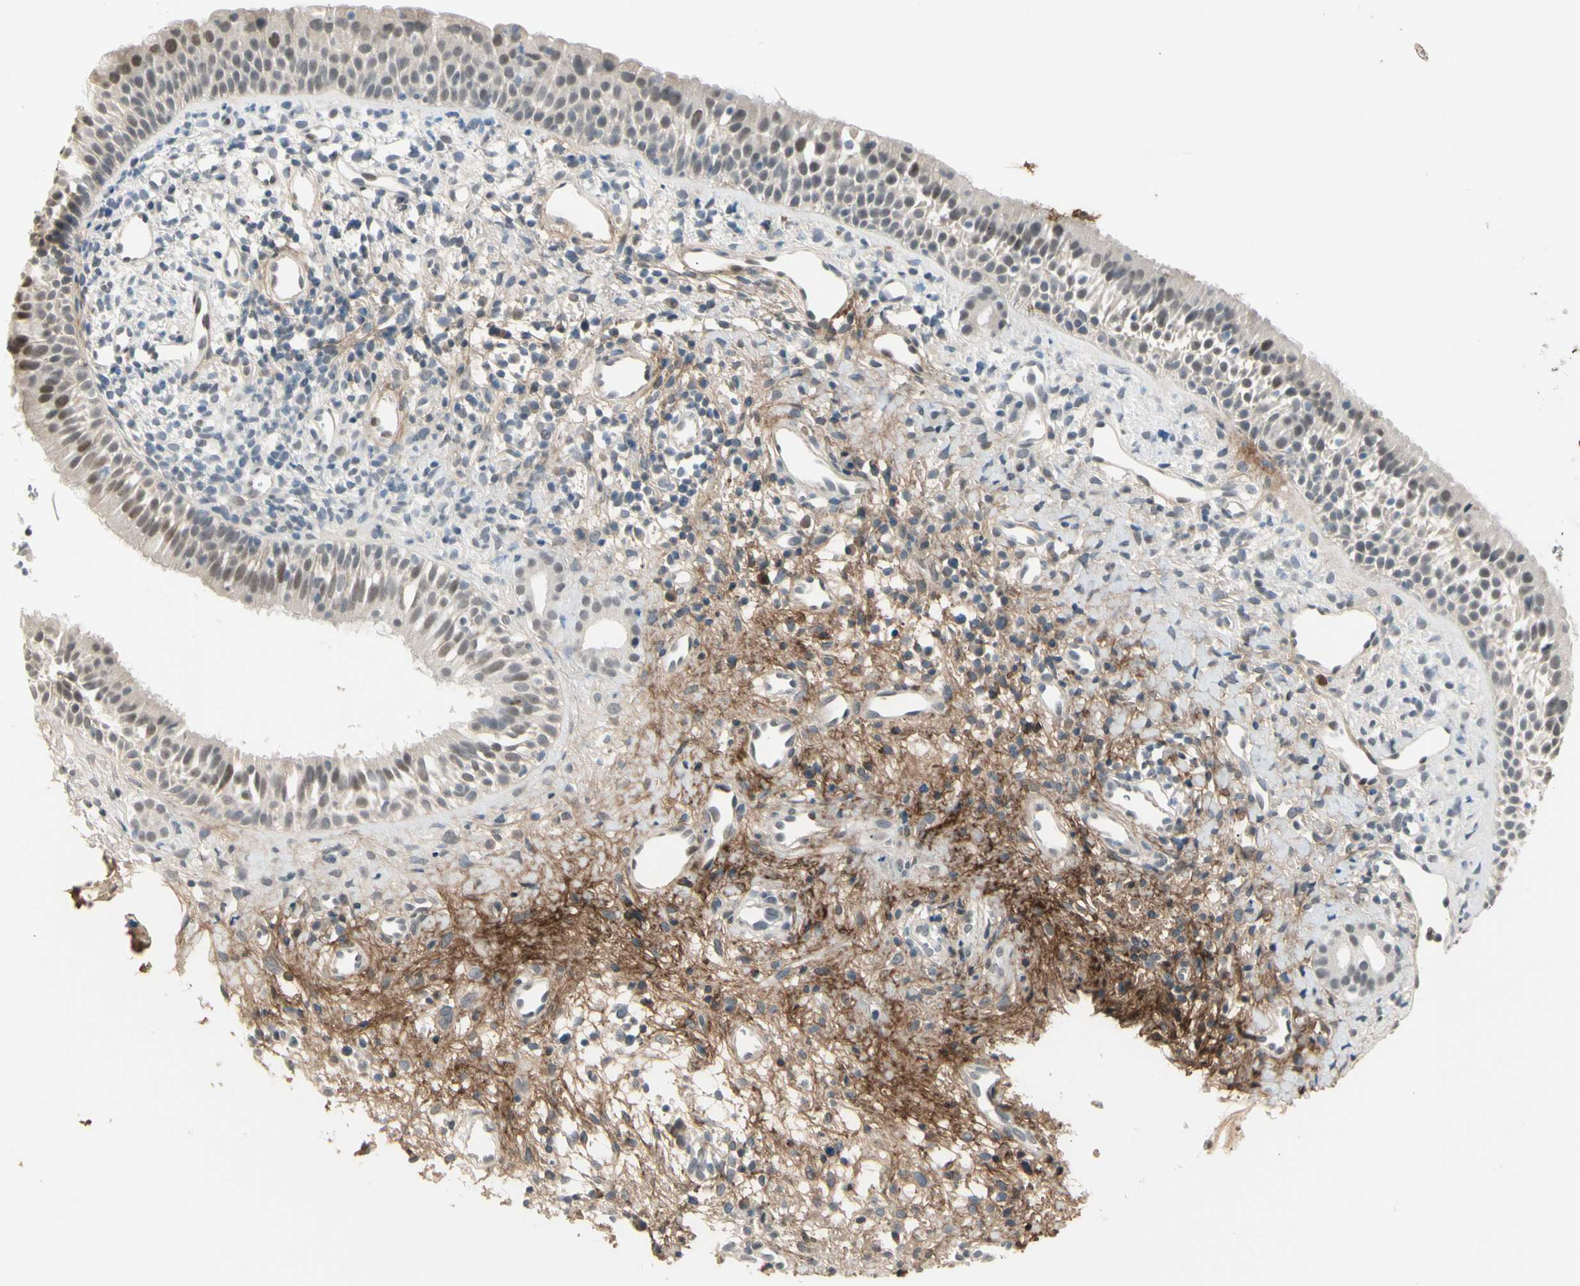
{"staining": {"intensity": "weak", "quantity": "25%-75%", "location": "nuclear"}, "tissue": "nasopharynx", "cell_type": "Respiratory epithelial cells", "image_type": "normal", "snomed": [{"axis": "morphology", "description": "Normal tissue, NOS"}, {"axis": "topography", "description": "Nasopharynx"}], "caption": "Respiratory epithelial cells exhibit weak nuclear positivity in about 25%-75% of cells in unremarkable nasopharynx.", "gene": "ASPN", "patient": {"sex": "male", "age": 22}}